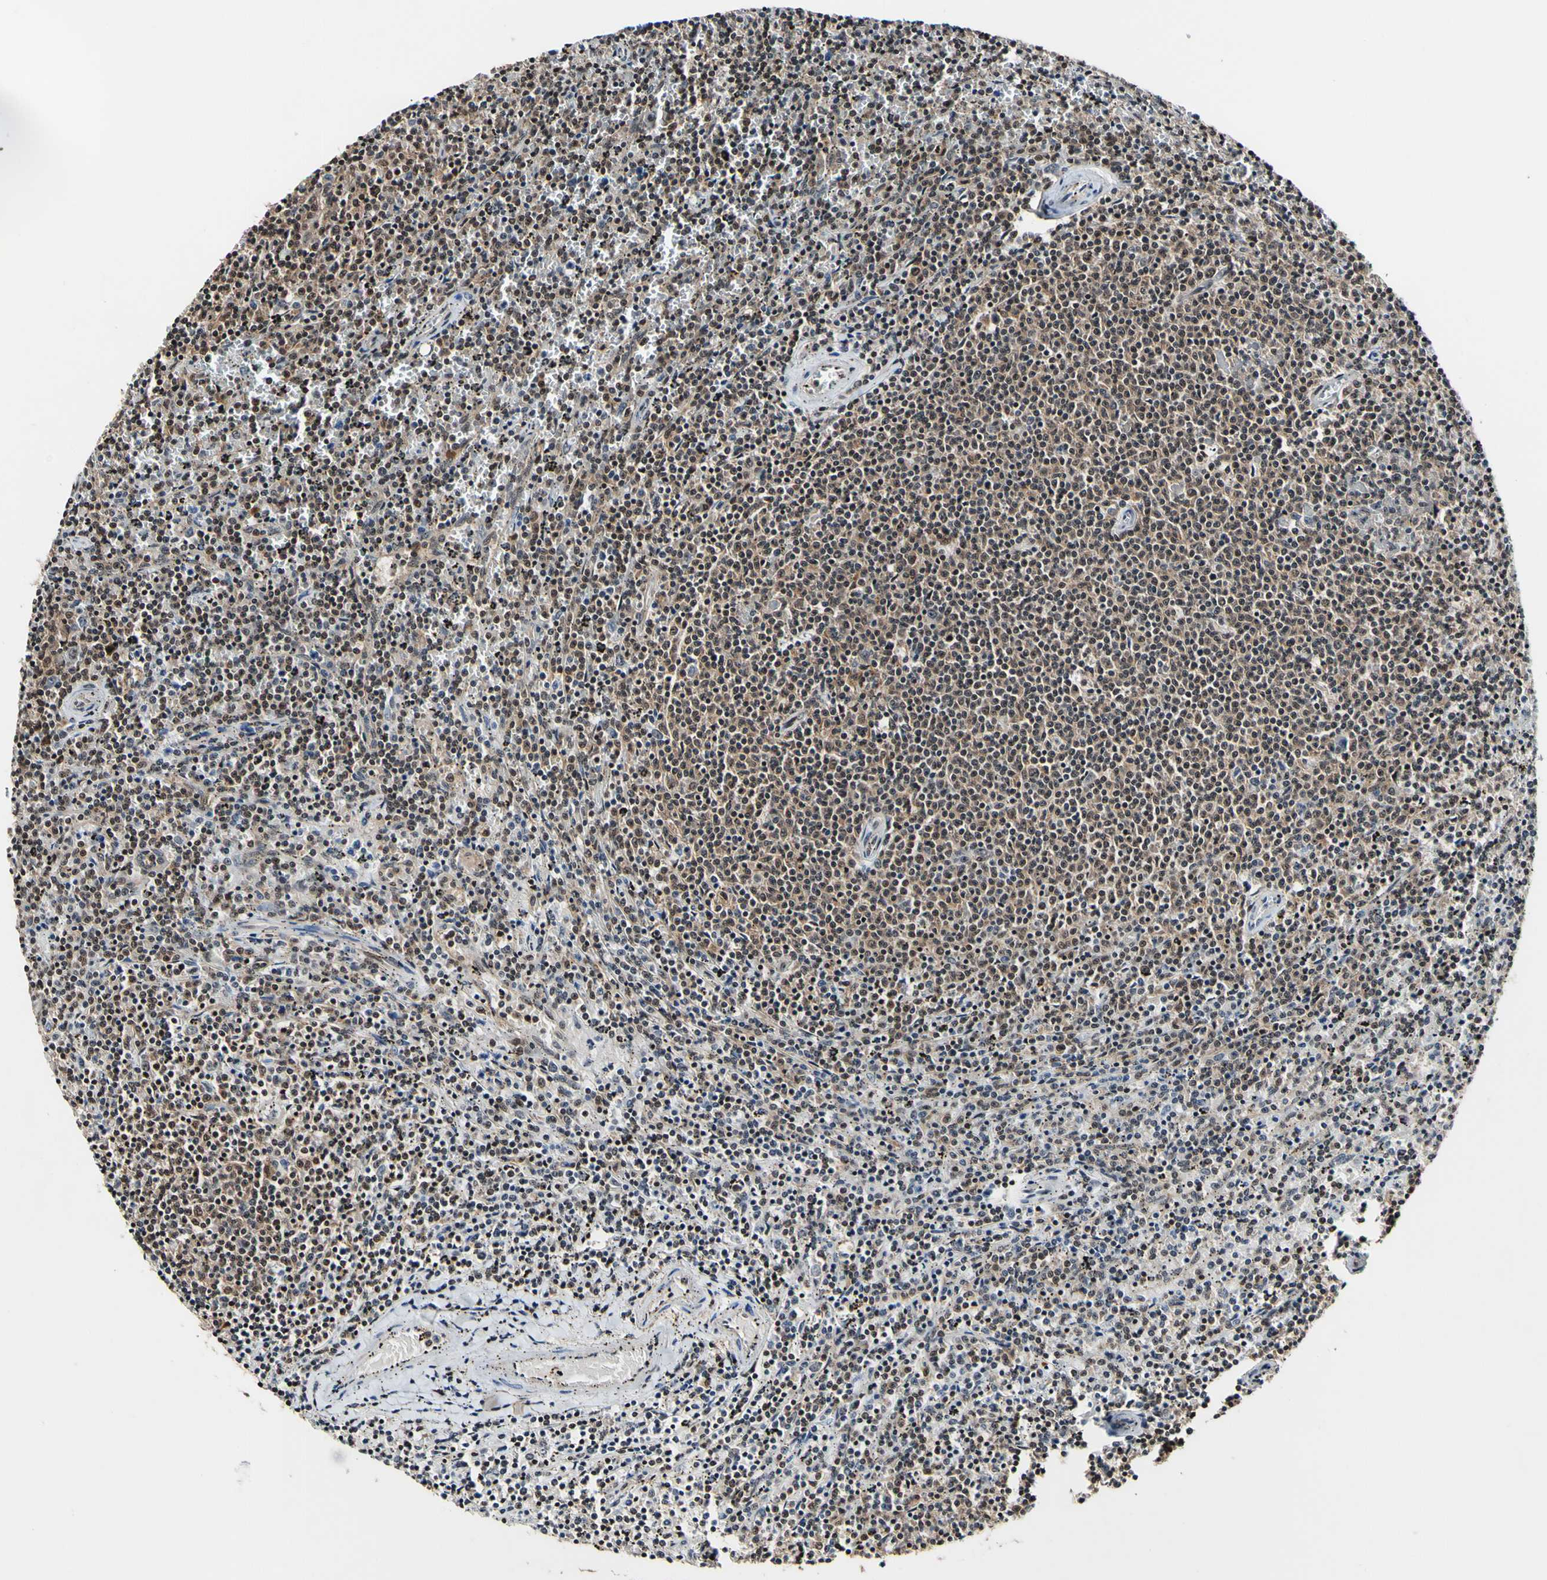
{"staining": {"intensity": "weak", "quantity": ">75%", "location": "cytoplasmic/membranous,nuclear"}, "tissue": "lymphoma", "cell_type": "Tumor cells", "image_type": "cancer", "snomed": [{"axis": "morphology", "description": "Malignant lymphoma, non-Hodgkin's type, Low grade"}, {"axis": "topography", "description": "Spleen"}], "caption": "Human lymphoma stained with a brown dye shows weak cytoplasmic/membranous and nuclear positive staining in approximately >75% of tumor cells.", "gene": "PSMD10", "patient": {"sex": "female", "age": 50}}